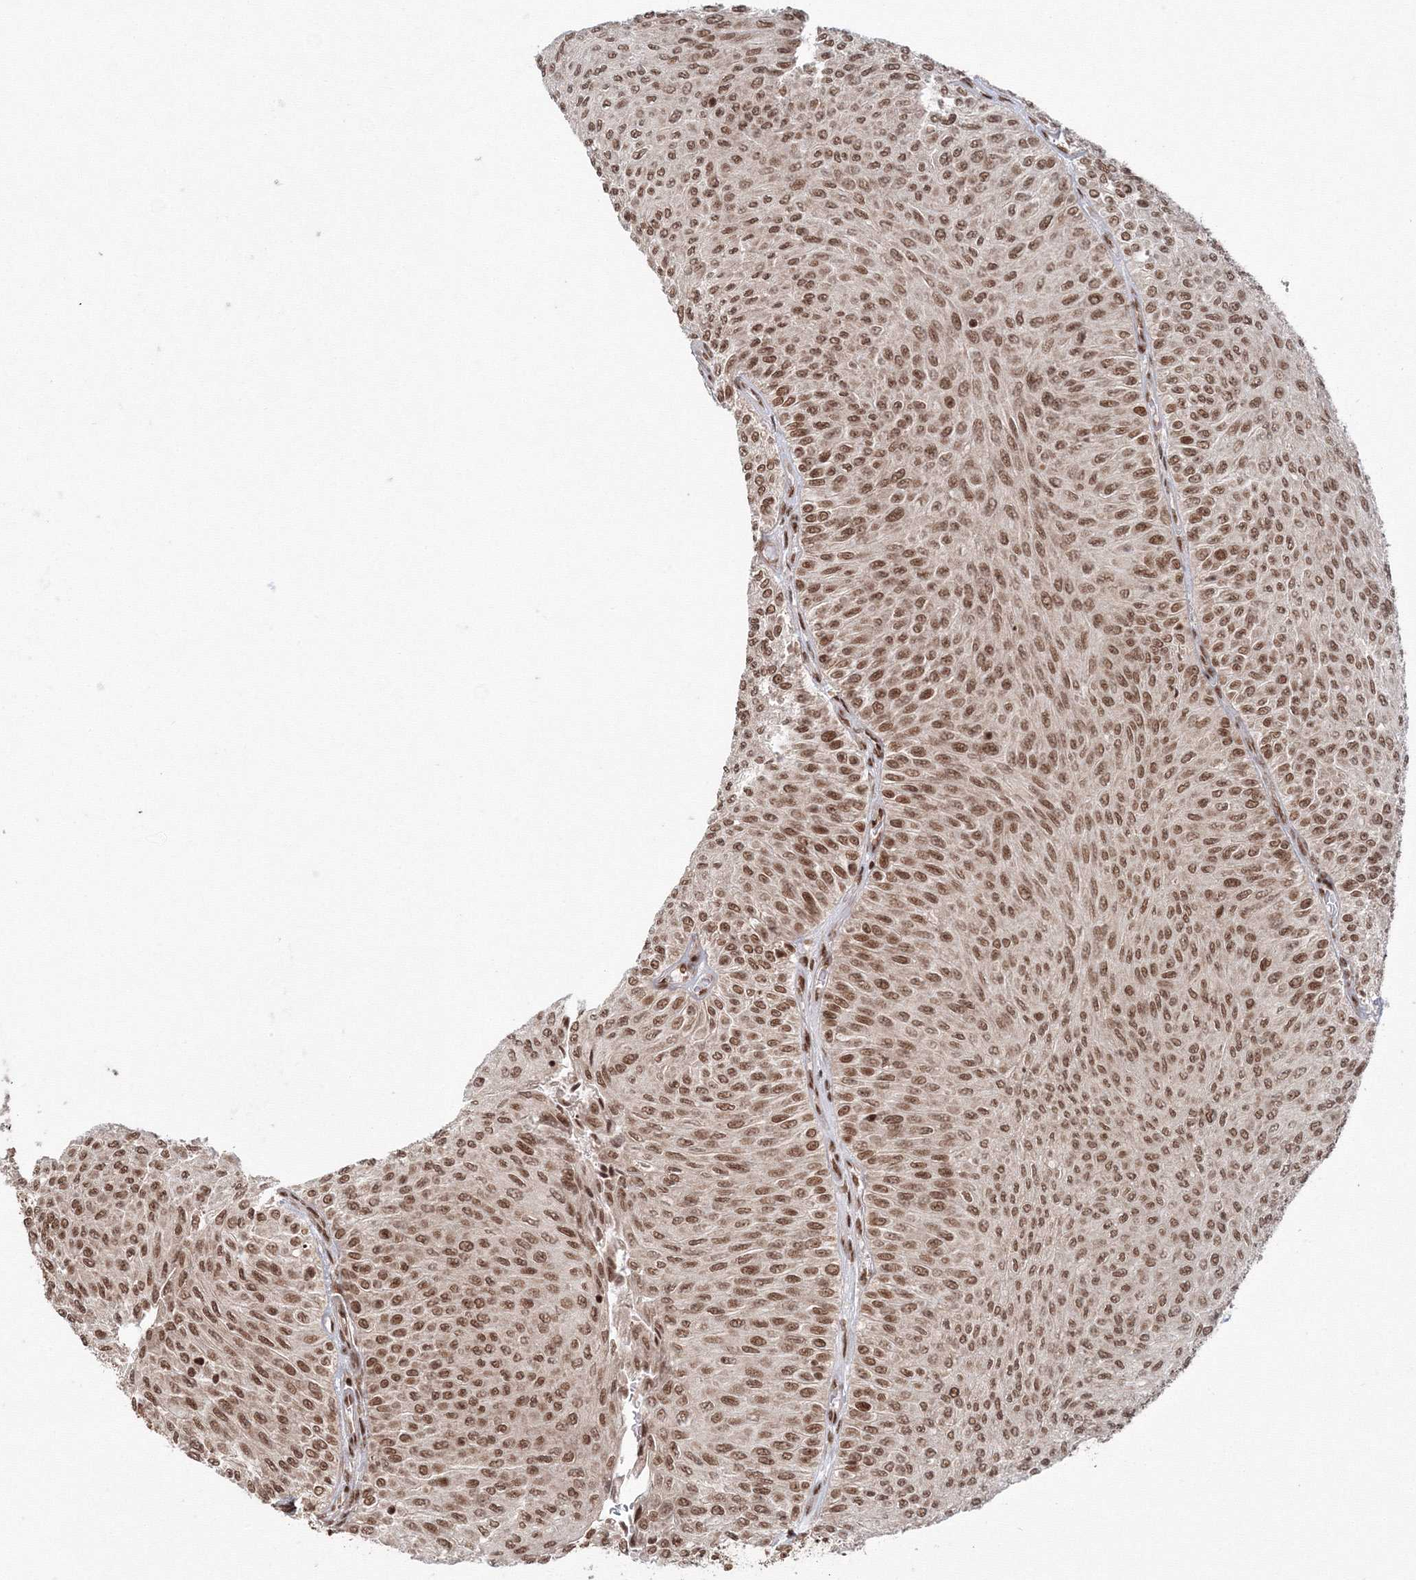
{"staining": {"intensity": "moderate", "quantity": ">75%", "location": "nuclear"}, "tissue": "urothelial cancer", "cell_type": "Tumor cells", "image_type": "cancer", "snomed": [{"axis": "morphology", "description": "Urothelial carcinoma, Low grade"}, {"axis": "topography", "description": "Urinary bladder"}], "caption": "IHC of human low-grade urothelial carcinoma shows medium levels of moderate nuclear expression in approximately >75% of tumor cells.", "gene": "KIF20A", "patient": {"sex": "male", "age": 78}}